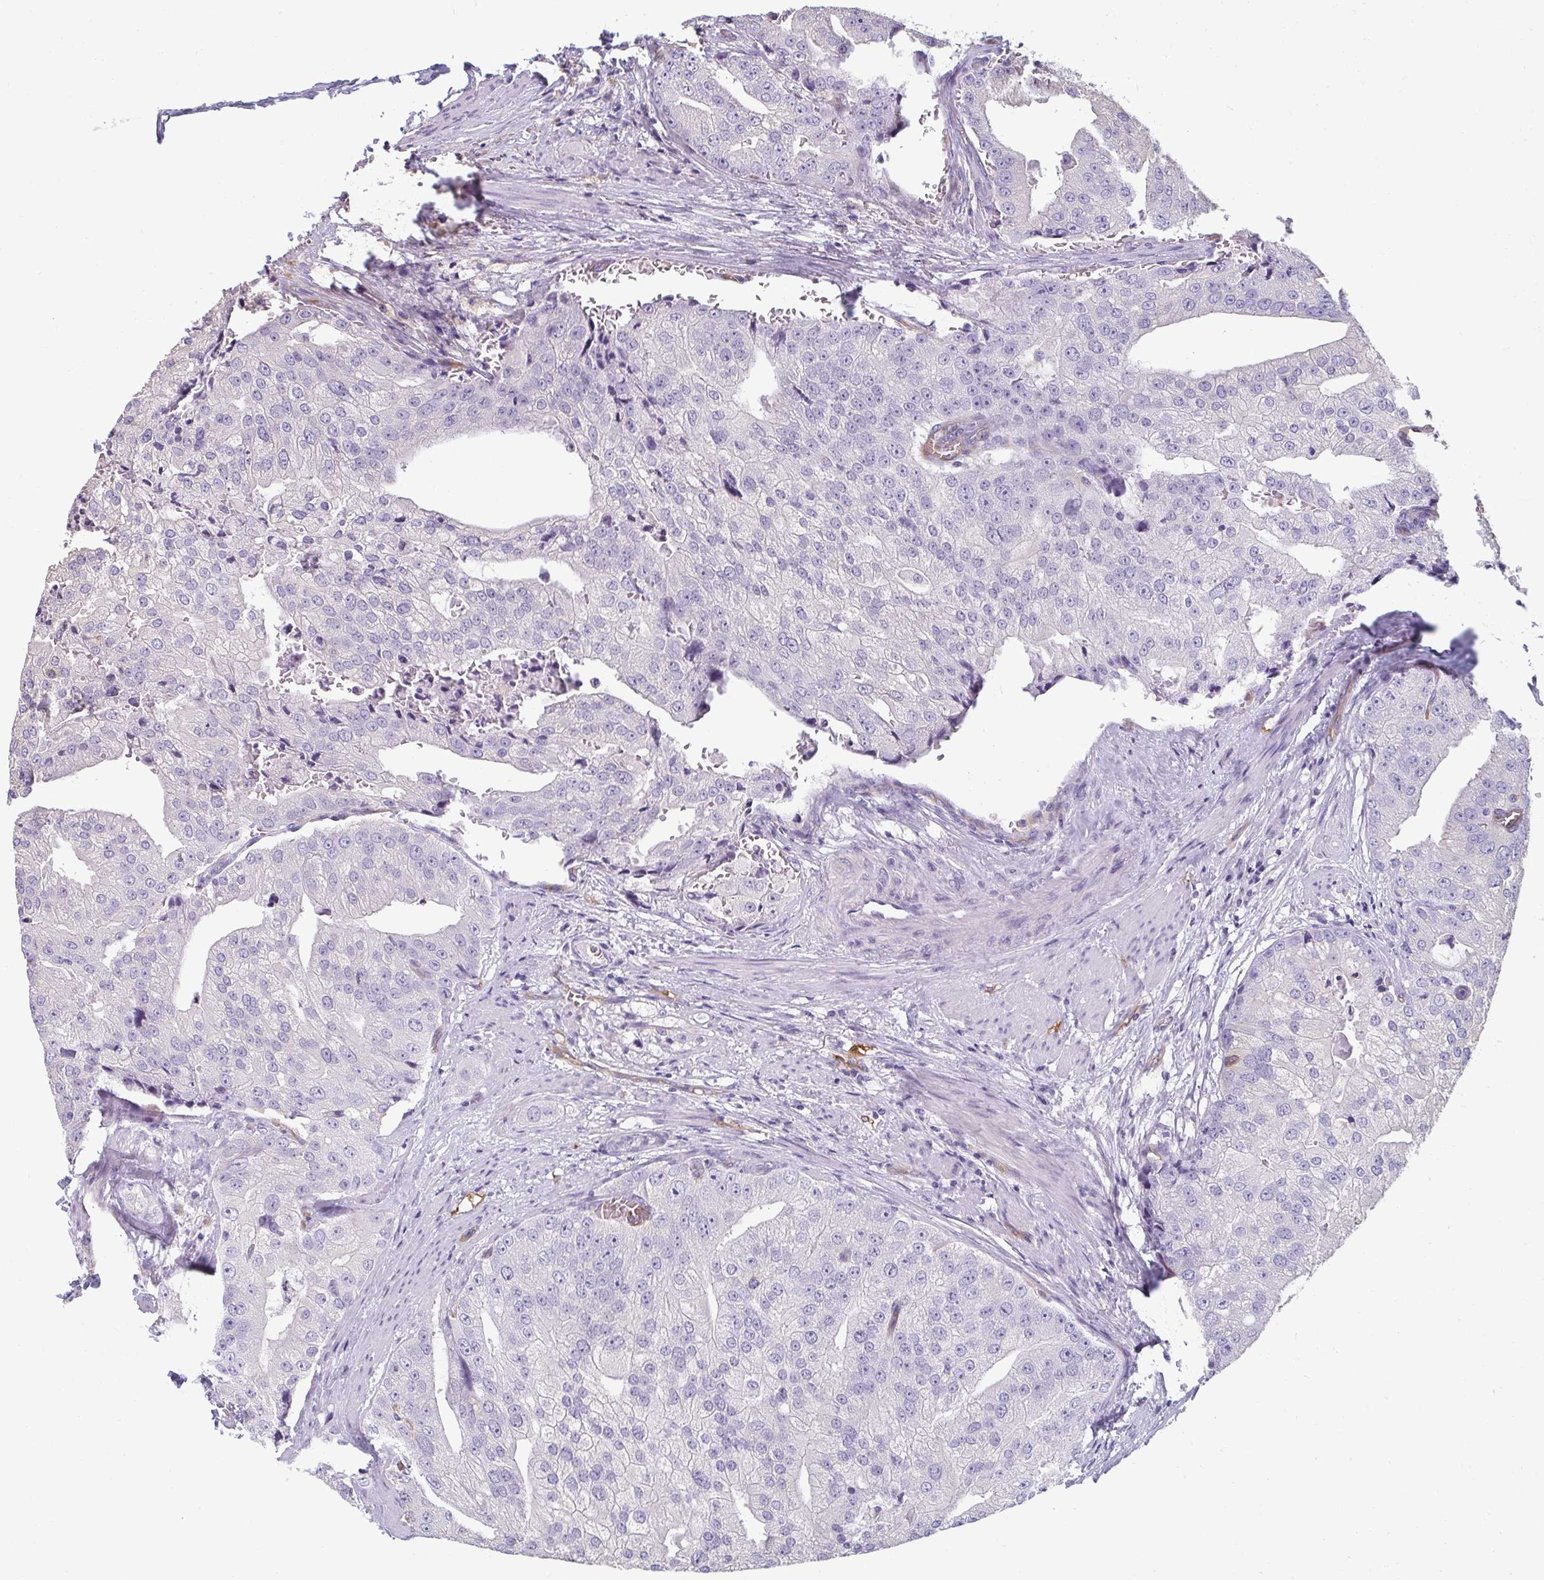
{"staining": {"intensity": "negative", "quantity": "none", "location": "none"}, "tissue": "prostate cancer", "cell_type": "Tumor cells", "image_type": "cancer", "snomed": [{"axis": "morphology", "description": "Adenocarcinoma, High grade"}, {"axis": "topography", "description": "Prostate"}], "caption": "A micrograph of prostate cancer stained for a protein exhibits no brown staining in tumor cells.", "gene": "PDE2A", "patient": {"sex": "male", "age": 70}}